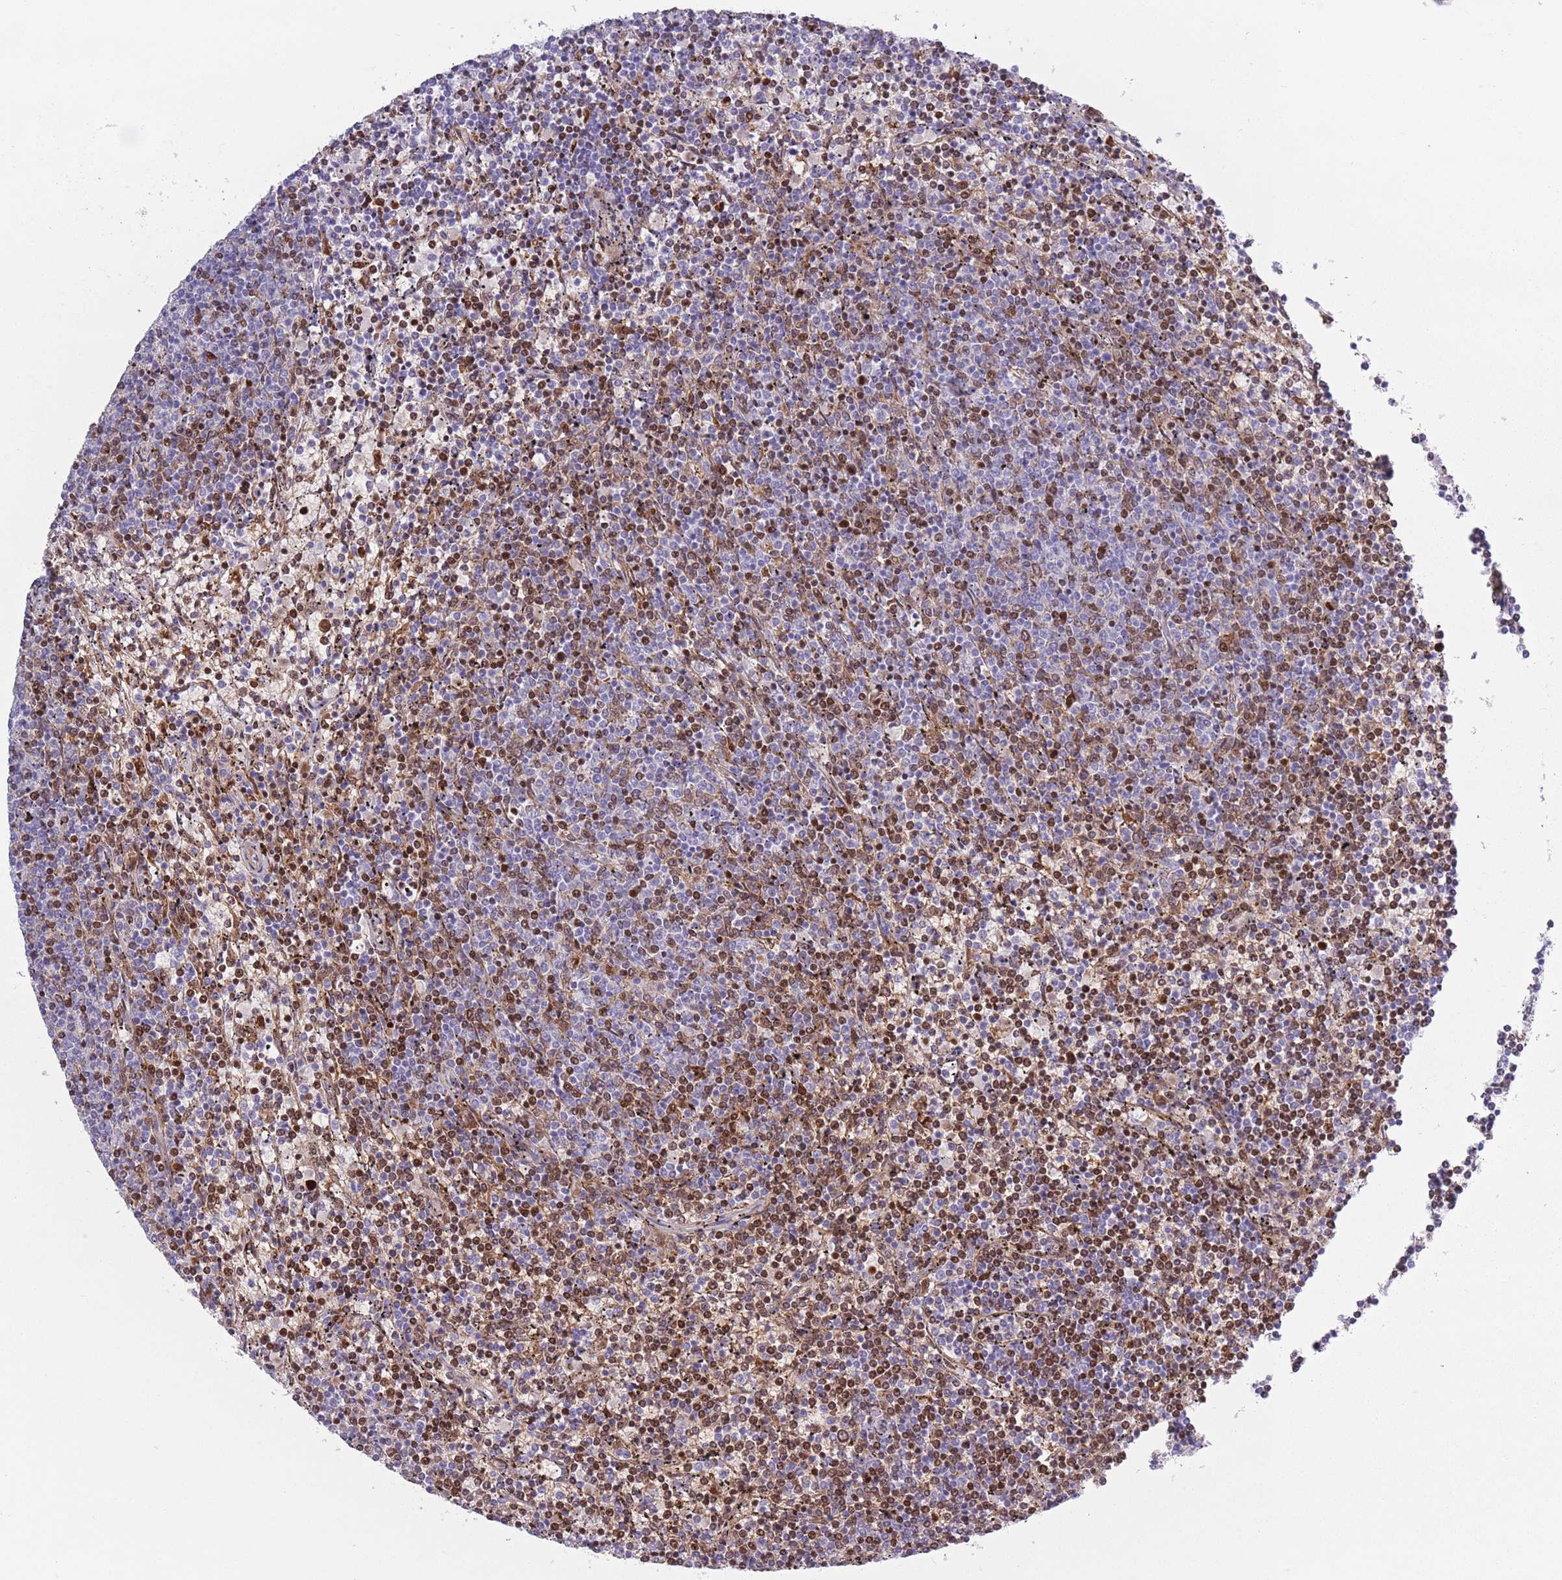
{"staining": {"intensity": "moderate", "quantity": "25%-75%", "location": "cytoplasmic/membranous,nuclear"}, "tissue": "lymphoma", "cell_type": "Tumor cells", "image_type": "cancer", "snomed": [{"axis": "morphology", "description": "Malignant lymphoma, non-Hodgkin's type, Low grade"}, {"axis": "topography", "description": "Spleen"}], "caption": "An image of lymphoma stained for a protein shows moderate cytoplasmic/membranous and nuclear brown staining in tumor cells.", "gene": "OR7C1", "patient": {"sex": "female", "age": 50}}